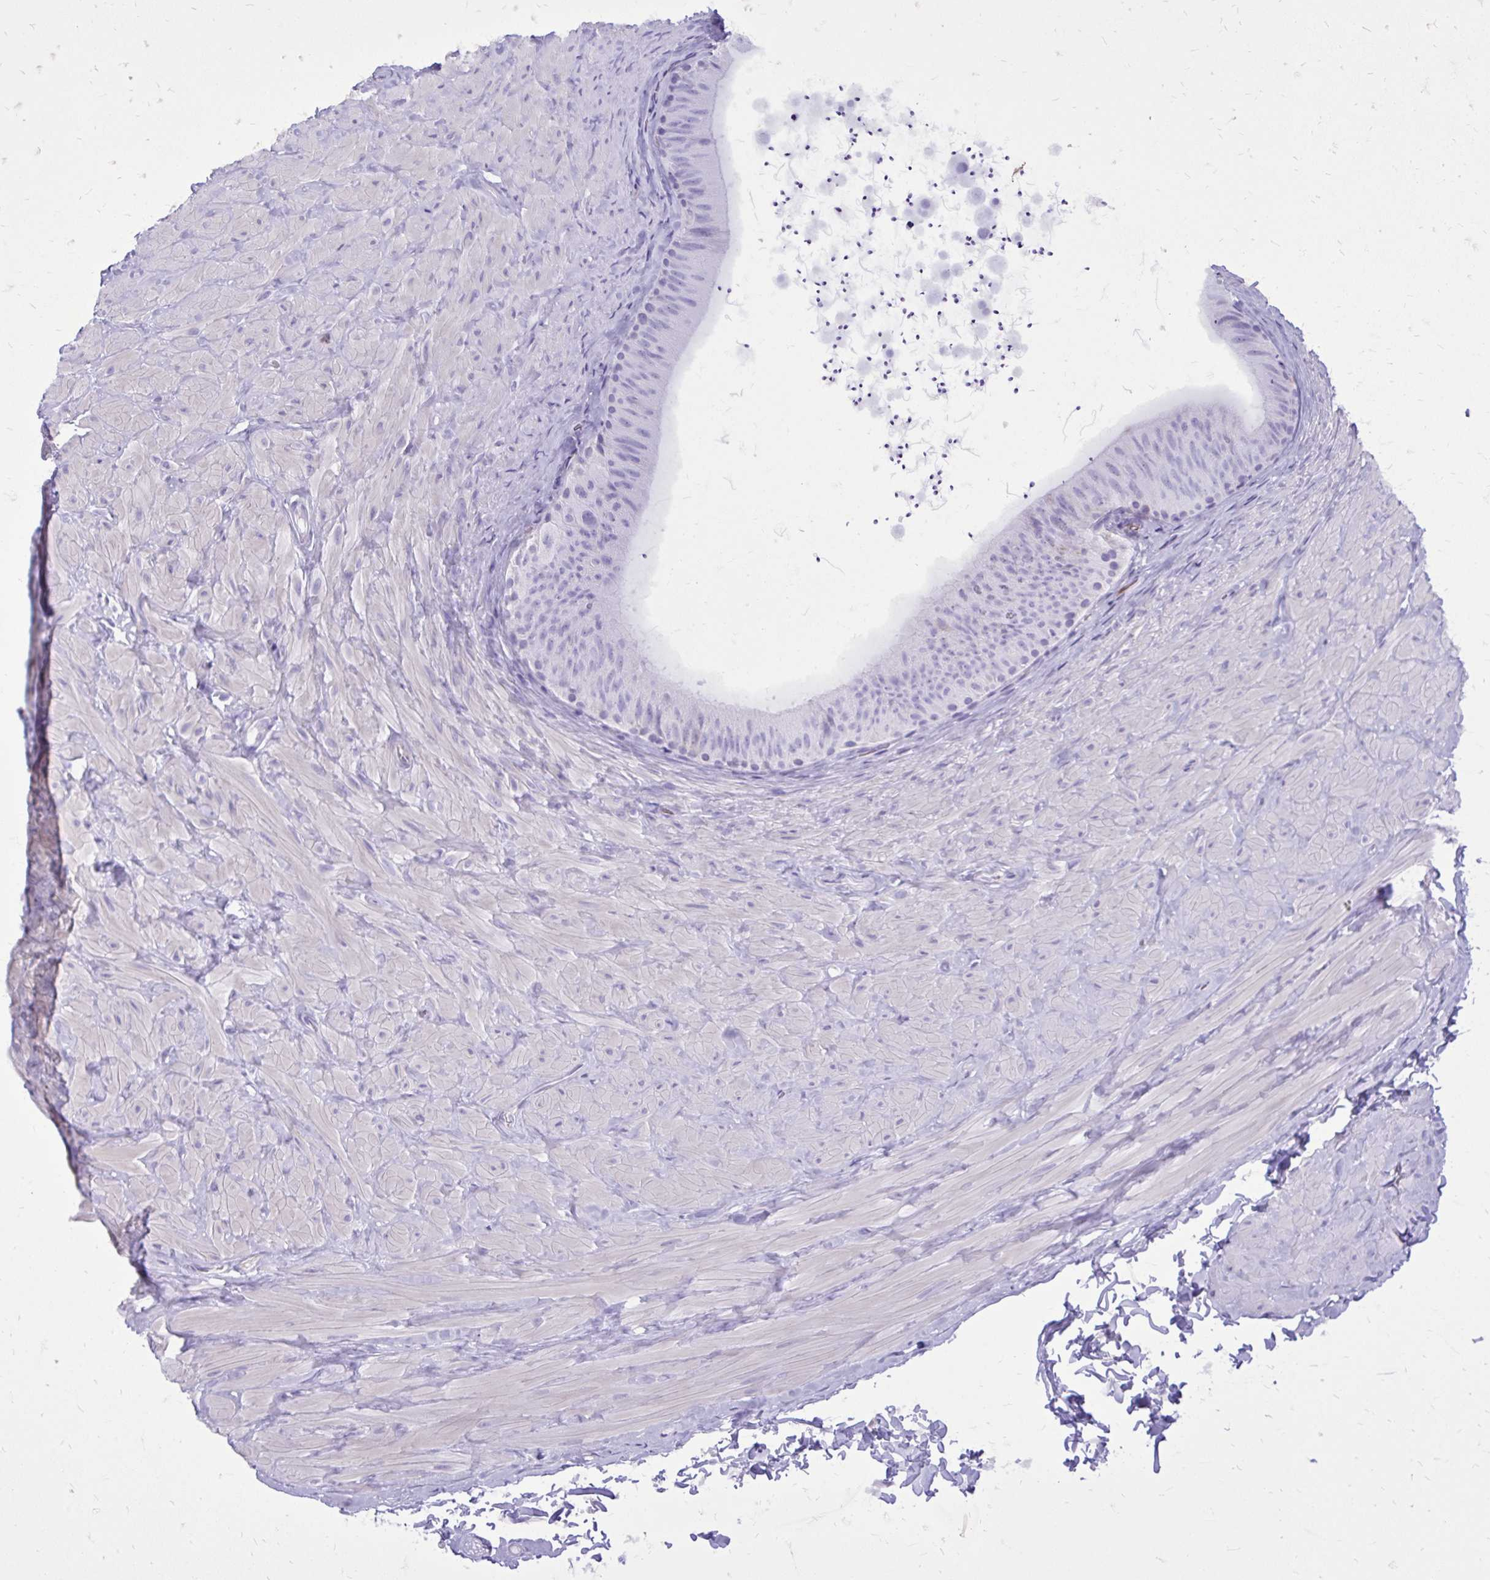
{"staining": {"intensity": "negative", "quantity": "none", "location": "none"}, "tissue": "epididymis", "cell_type": "Glandular cells", "image_type": "normal", "snomed": [{"axis": "morphology", "description": "Normal tissue, NOS"}, {"axis": "topography", "description": "Epididymis, spermatic cord, NOS"}, {"axis": "topography", "description": "Epididymis"}], "caption": "Immunohistochemical staining of unremarkable human epididymis exhibits no significant staining in glandular cells.", "gene": "CAT", "patient": {"sex": "male", "age": 31}}